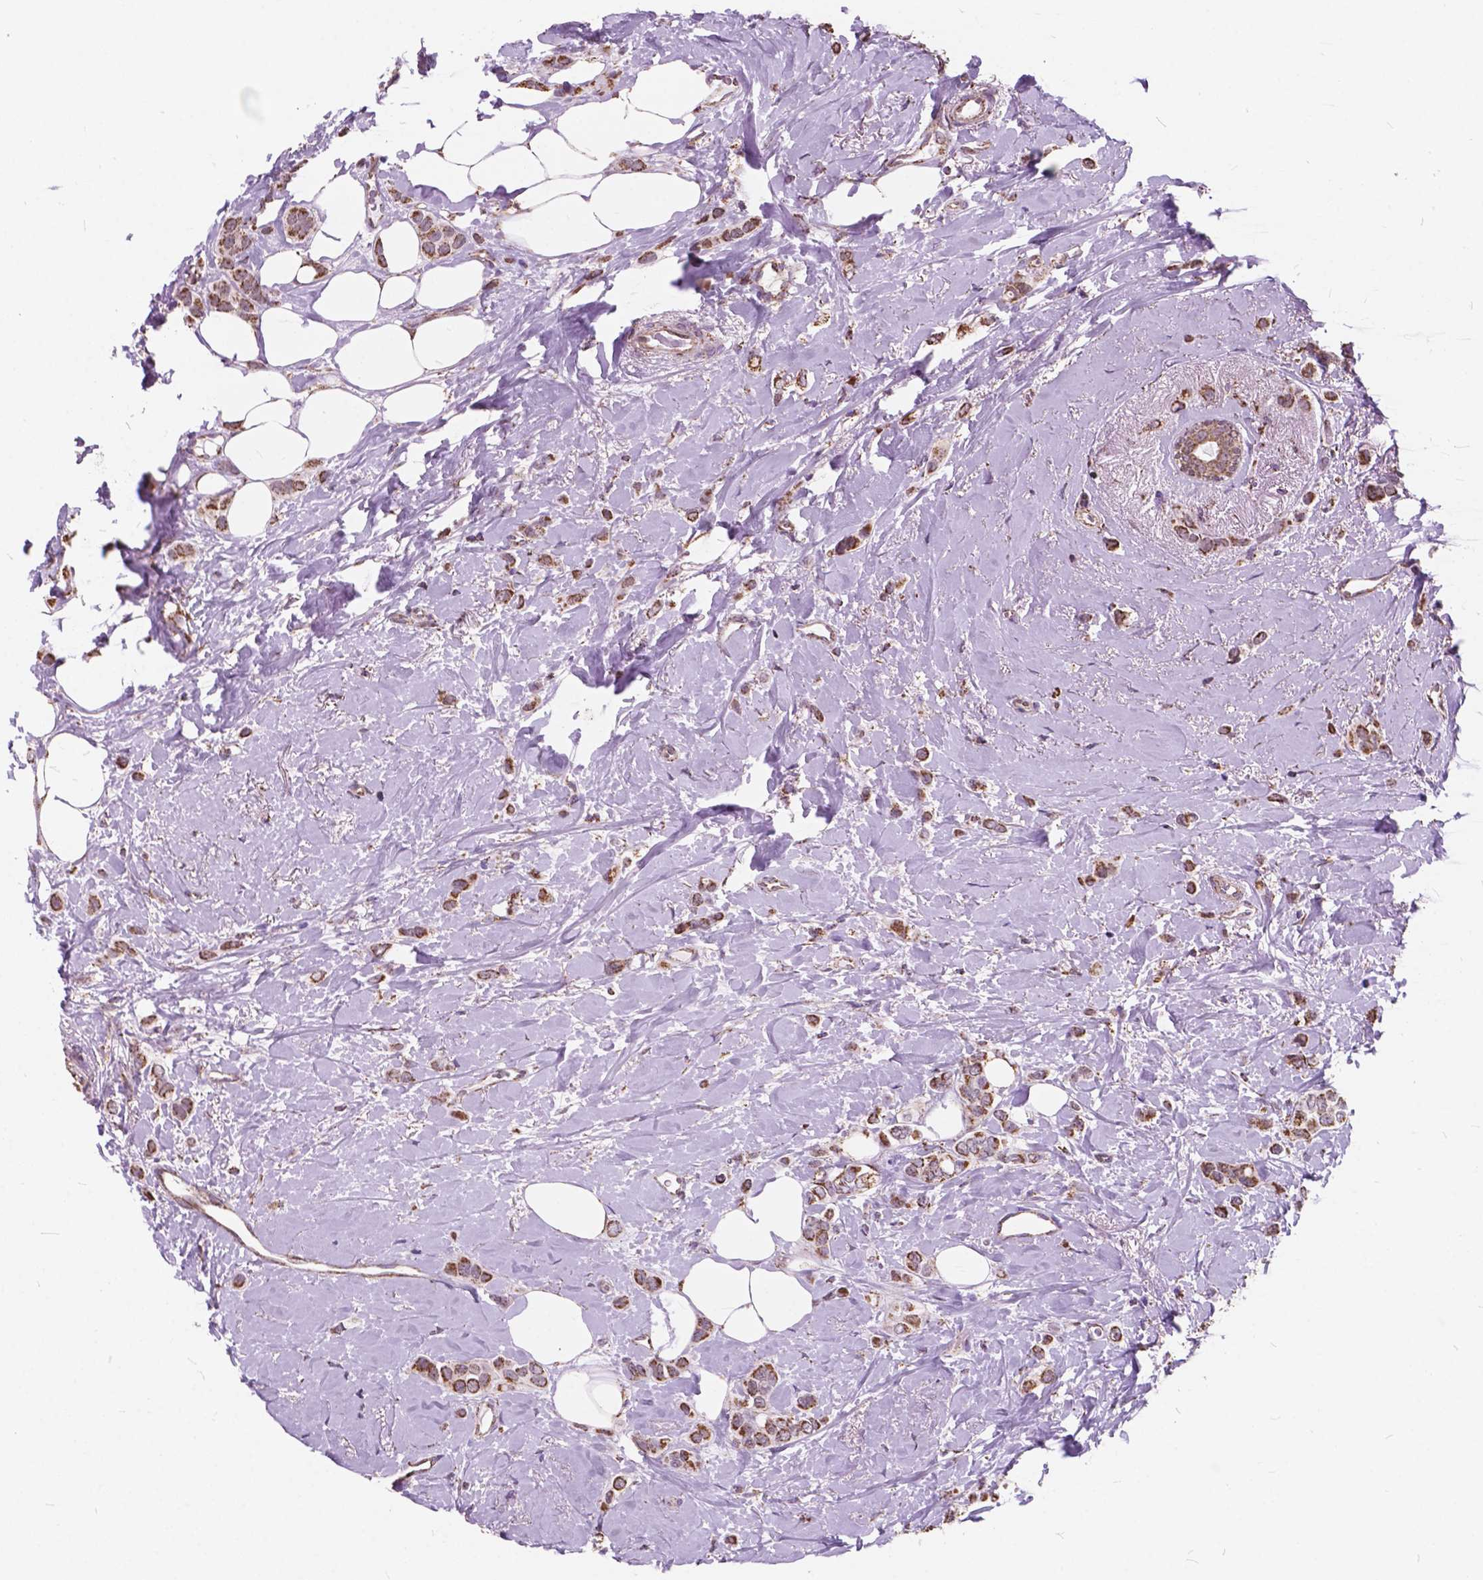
{"staining": {"intensity": "moderate", "quantity": ">75%", "location": "cytoplasmic/membranous"}, "tissue": "breast cancer", "cell_type": "Tumor cells", "image_type": "cancer", "snomed": [{"axis": "morphology", "description": "Lobular carcinoma"}, {"axis": "topography", "description": "Breast"}], "caption": "Immunohistochemistry (IHC) staining of breast cancer, which exhibits medium levels of moderate cytoplasmic/membranous positivity in about >75% of tumor cells indicating moderate cytoplasmic/membranous protein positivity. The staining was performed using DAB (brown) for protein detection and nuclei were counterstained in hematoxylin (blue).", "gene": "SCOC", "patient": {"sex": "female", "age": 66}}